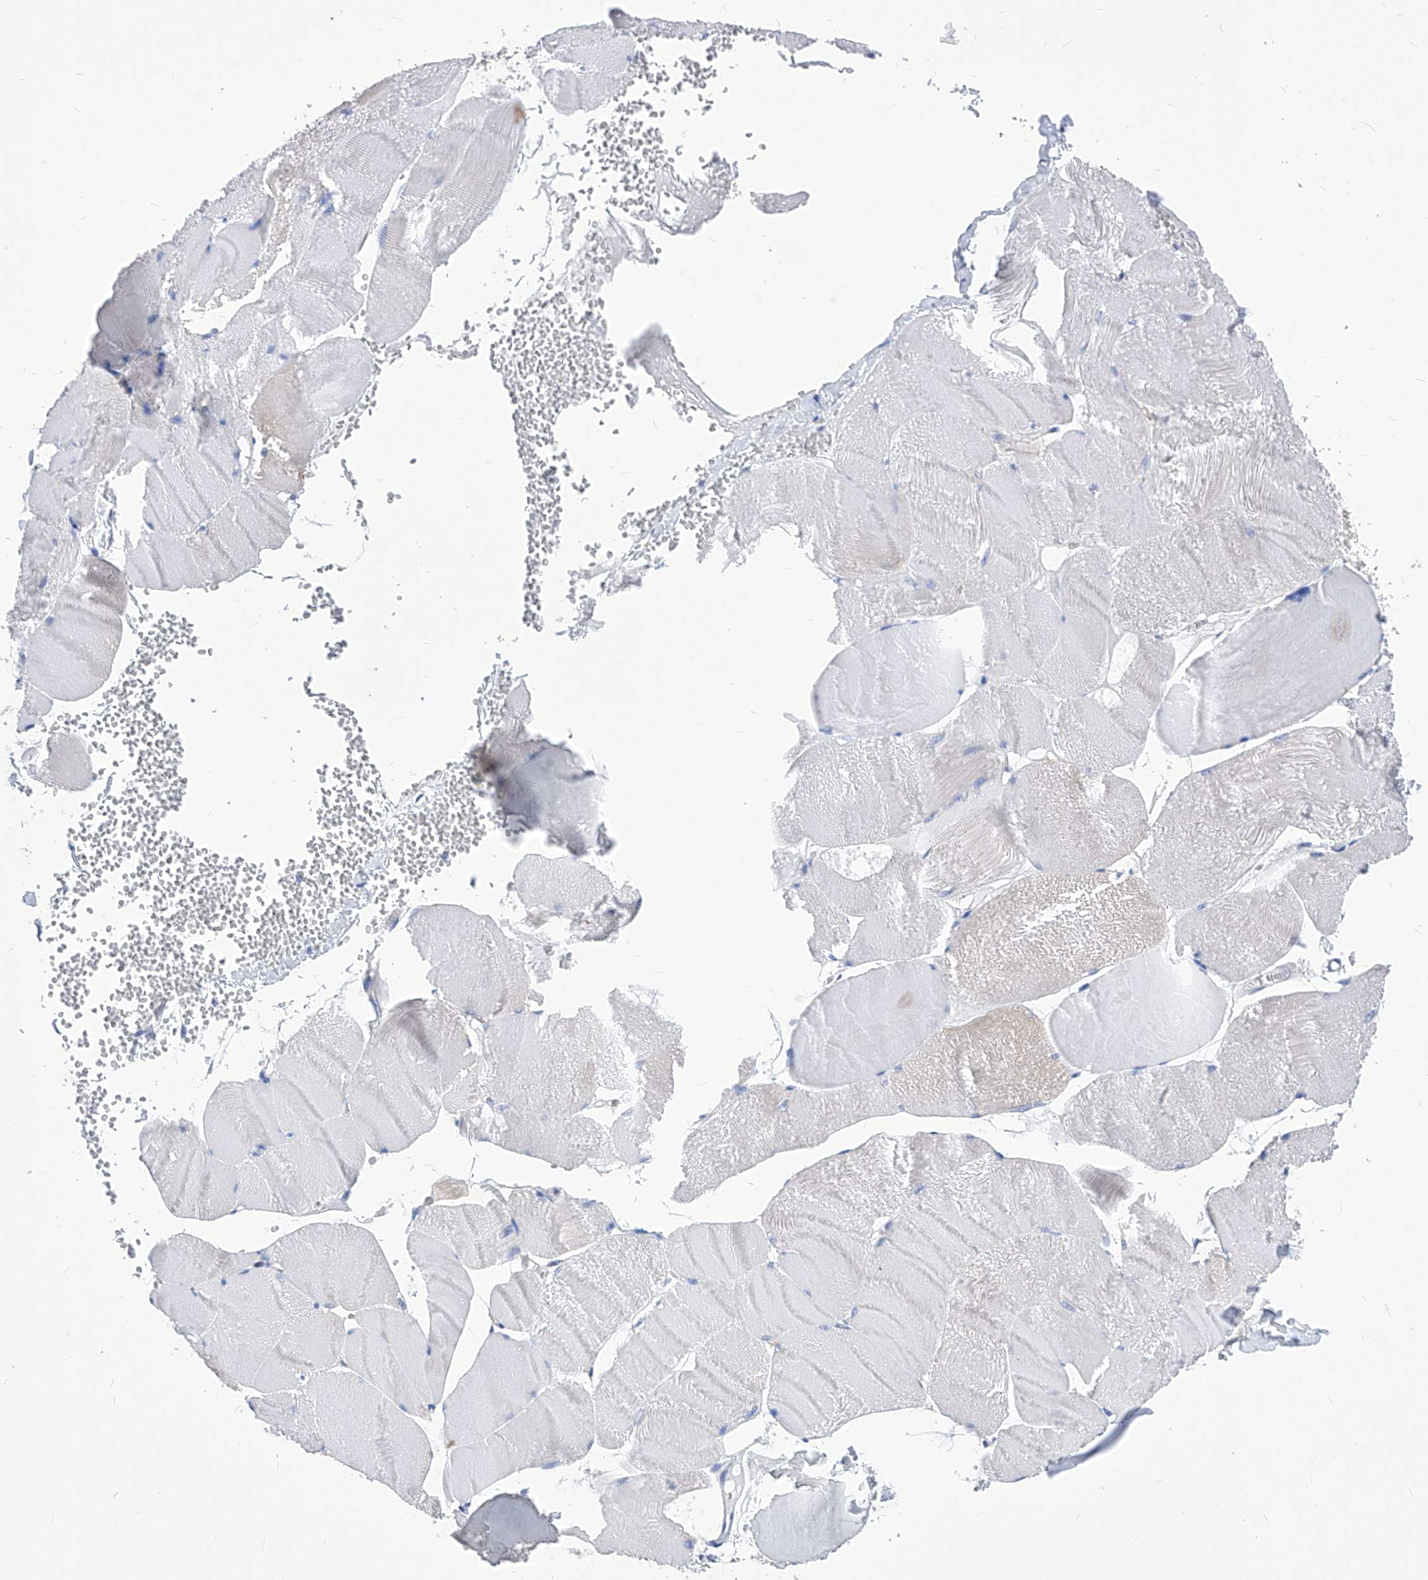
{"staining": {"intensity": "negative", "quantity": "none", "location": "none"}, "tissue": "skeletal muscle", "cell_type": "Myocytes", "image_type": "normal", "snomed": [{"axis": "morphology", "description": "Normal tissue, NOS"}, {"axis": "morphology", "description": "Basal cell carcinoma"}, {"axis": "topography", "description": "Skeletal muscle"}], "caption": "Immunohistochemistry (IHC) histopathology image of unremarkable human skeletal muscle stained for a protein (brown), which demonstrates no staining in myocytes. The staining is performed using DAB brown chromogen with nuclei counter-stained in using hematoxylin.", "gene": "XPNPEP1", "patient": {"sex": "female", "age": 64}}